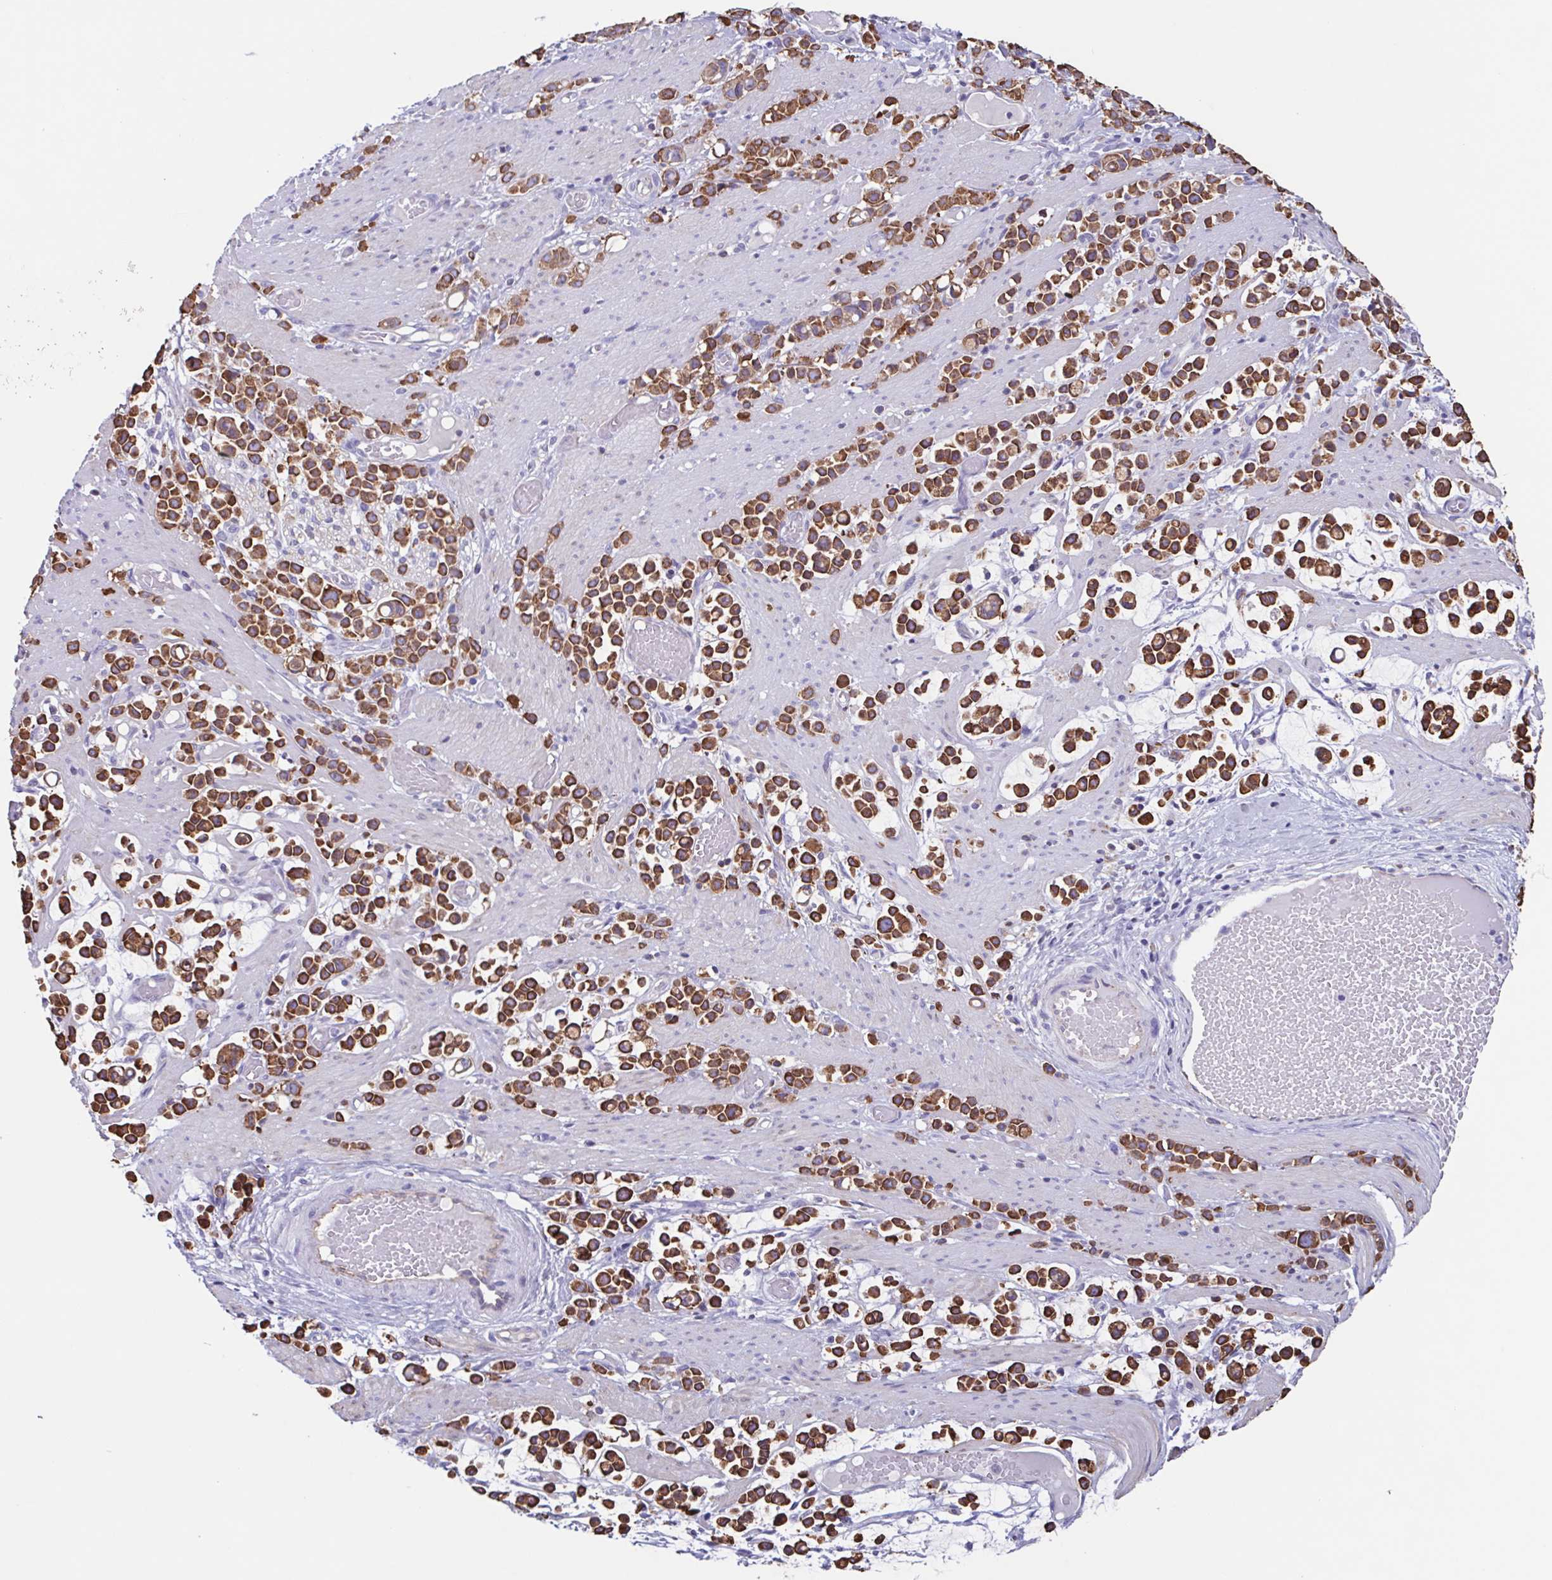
{"staining": {"intensity": "strong", "quantity": ">75%", "location": "cytoplasmic/membranous"}, "tissue": "stomach cancer", "cell_type": "Tumor cells", "image_type": "cancer", "snomed": [{"axis": "morphology", "description": "Adenocarcinoma, NOS"}, {"axis": "topography", "description": "Stomach"}], "caption": "High-power microscopy captured an immunohistochemistry (IHC) image of adenocarcinoma (stomach), revealing strong cytoplasmic/membranous staining in approximately >75% of tumor cells. The staining was performed using DAB (3,3'-diaminobenzidine) to visualize the protein expression in brown, while the nuclei were stained in blue with hematoxylin (Magnification: 20x).", "gene": "TPD52", "patient": {"sex": "male", "age": 82}}